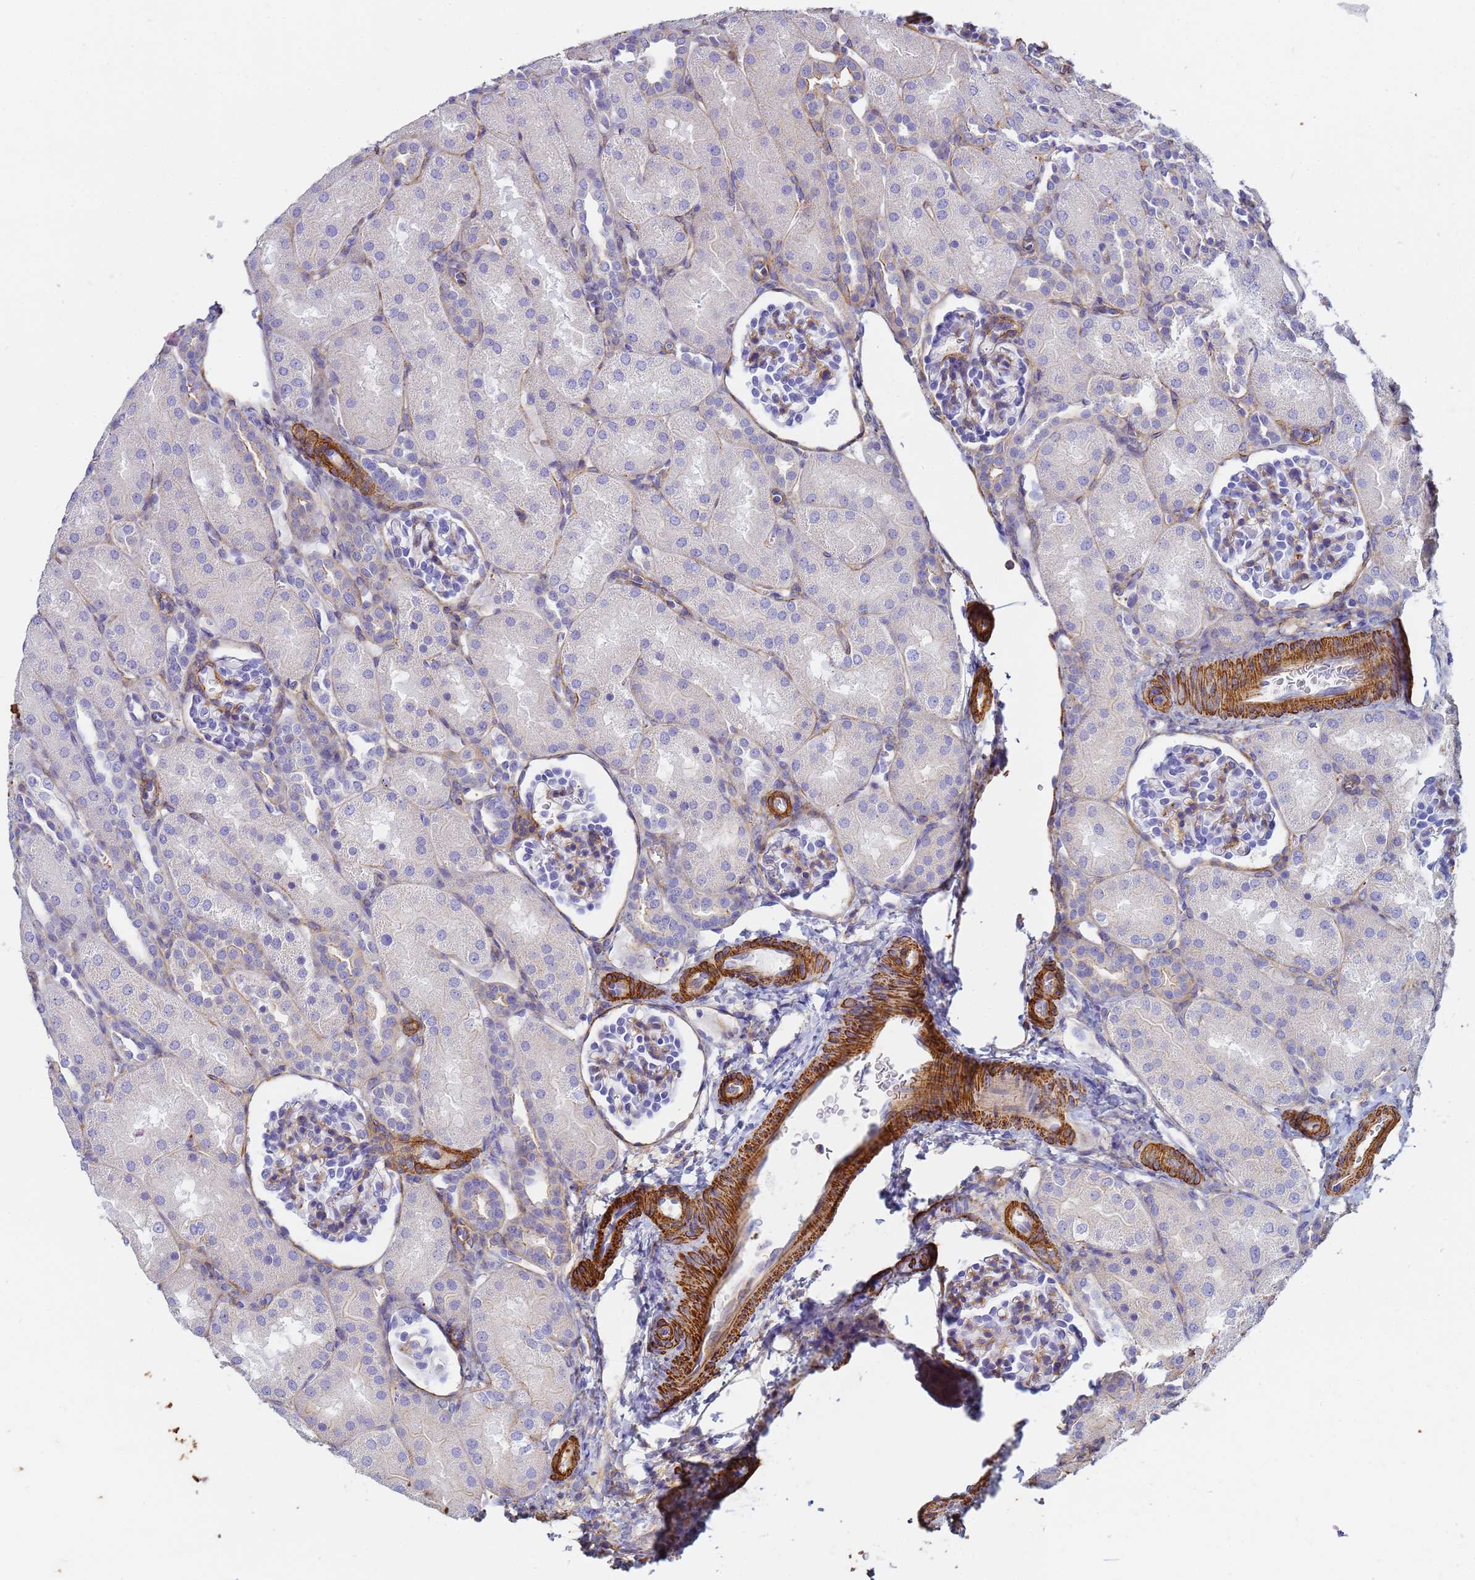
{"staining": {"intensity": "moderate", "quantity": "<25%", "location": "cytoplasmic/membranous"}, "tissue": "kidney", "cell_type": "Cells in glomeruli", "image_type": "normal", "snomed": [{"axis": "morphology", "description": "Normal tissue, NOS"}, {"axis": "topography", "description": "Kidney"}], "caption": "Moderate cytoplasmic/membranous protein expression is present in approximately <25% of cells in glomeruli in kidney. Immunohistochemistry (ihc) stains the protein of interest in brown and the nuclei are stained blue.", "gene": "TPM1", "patient": {"sex": "male", "age": 1}}